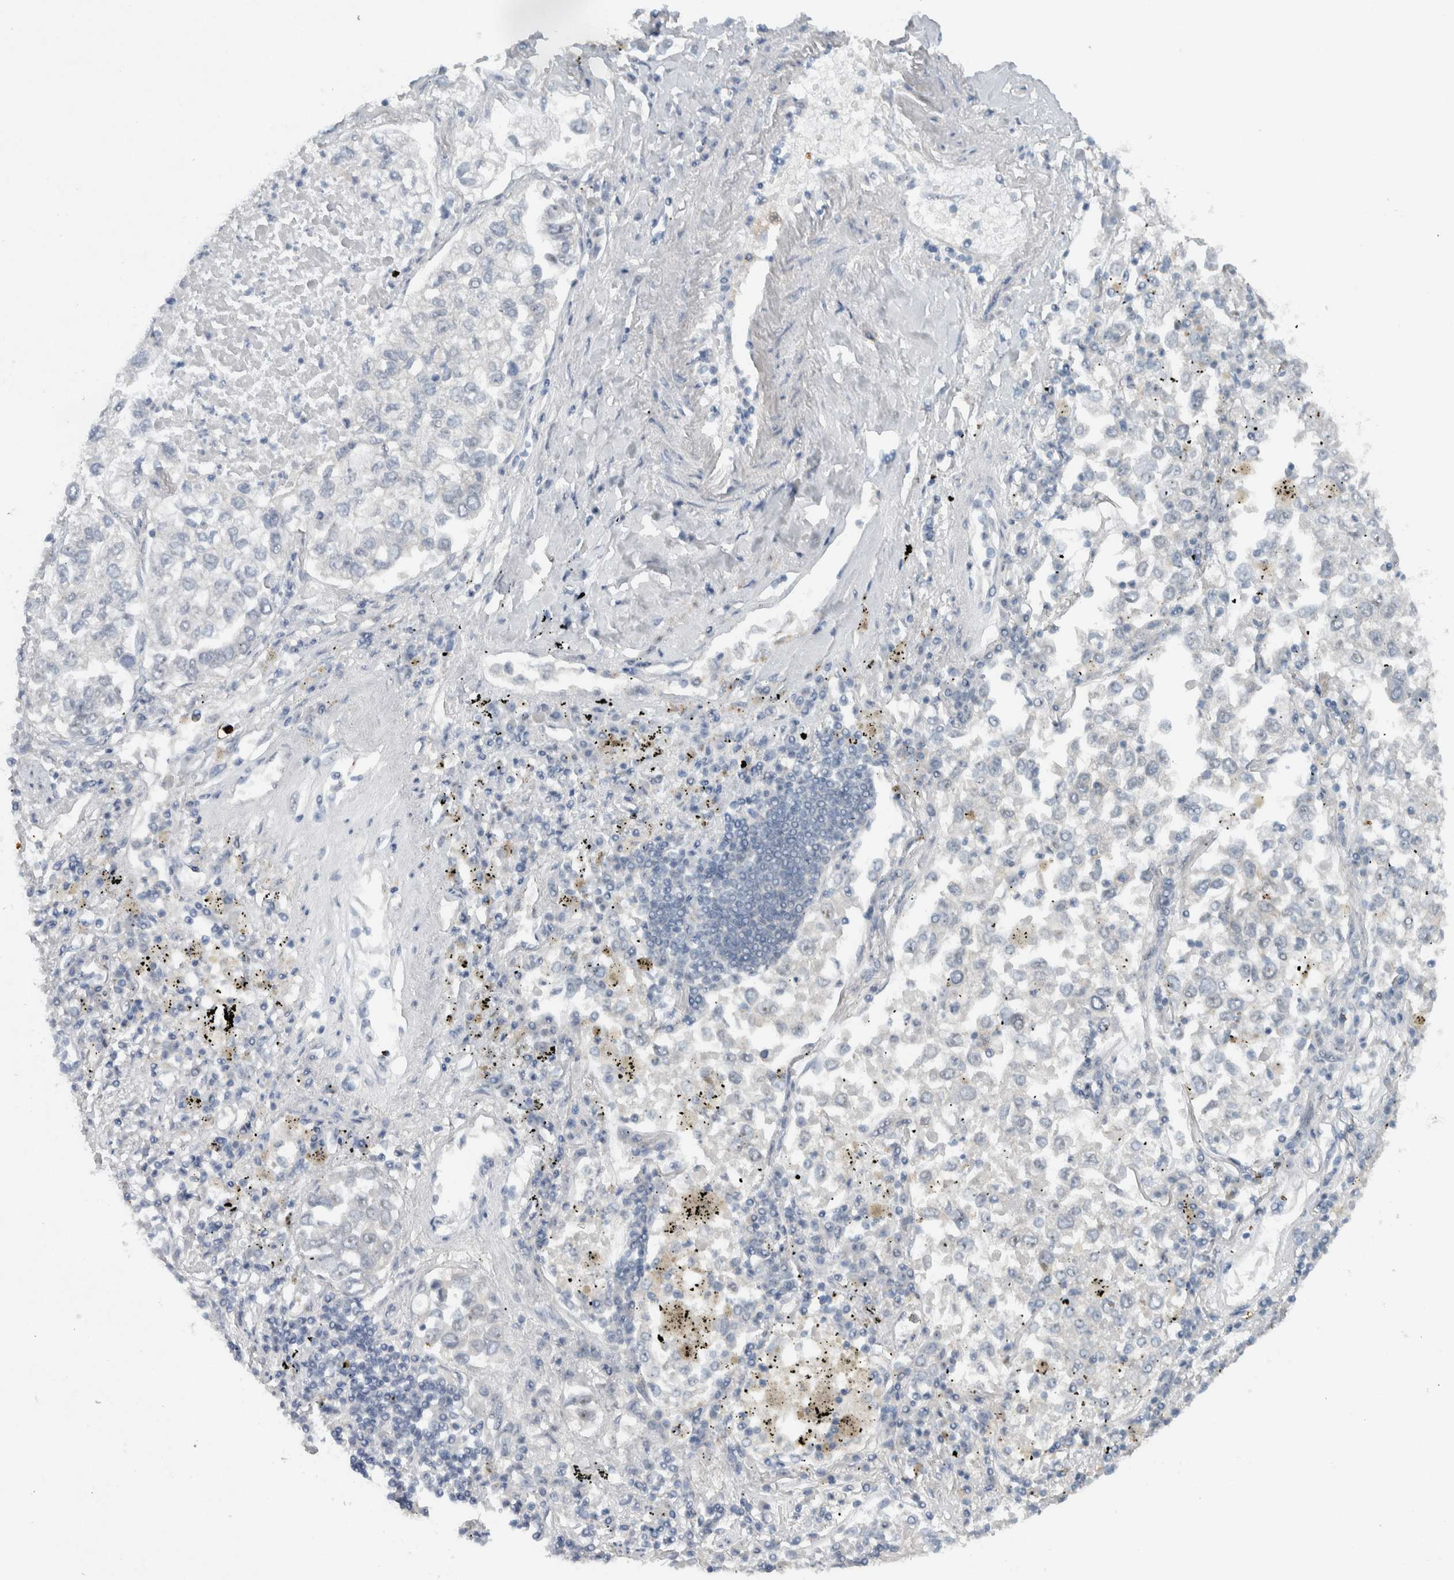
{"staining": {"intensity": "negative", "quantity": "none", "location": "none"}, "tissue": "lung cancer", "cell_type": "Tumor cells", "image_type": "cancer", "snomed": [{"axis": "morphology", "description": "Inflammation, NOS"}, {"axis": "morphology", "description": "Adenocarcinoma, NOS"}, {"axis": "topography", "description": "Lung"}], "caption": "Immunohistochemistry histopathology image of neoplastic tissue: adenocarcinoma (lung) stained with DAB (3,3'-diaminobenzidine) shows no significant protein positivity in tumor cells. The staining is performed using DAB brown chromogen with nuclei counter-stained in using hematoxylin.", "gene": "ZFP91", "patient": {"sex": "male", "age": 63}}